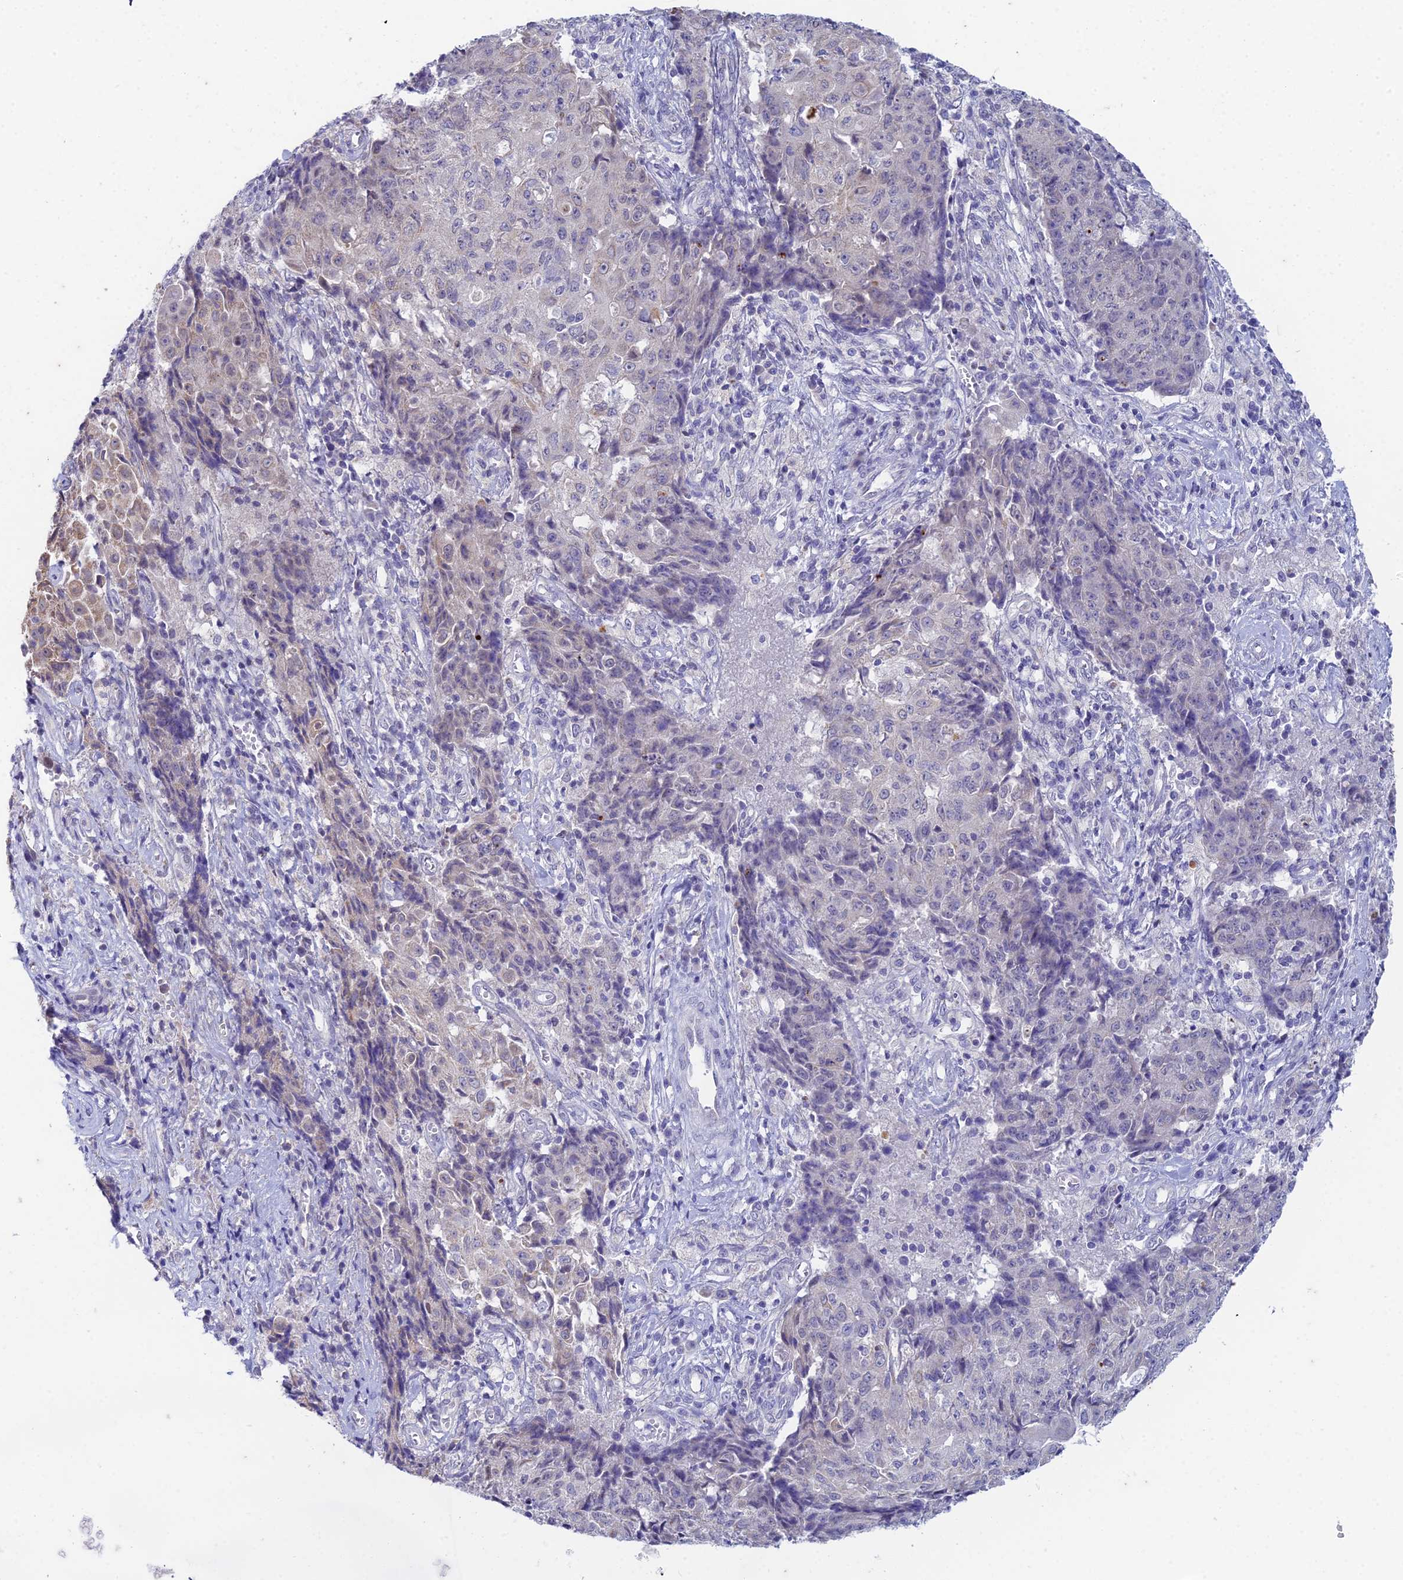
{"staining": {"intensity": "negative", "quantity": "none", "location": "none"}, "tissue": "ovarian cancer", "cell_type": "Tumor cells", "image_type": "cancer", "snomed": [{"axis": "morphology", "description": "Carcinoma, endometroid"}, {"axis": "topography", "description": "Ovary"}], "caption": "A high-resolution photomicrograph shows immunohistochemistry staining of endometroid carcinoma (ovarian), which reveals no significant positivity in tumor cells.", "gene": "EEF2KMT", "patient": {"sex": "female", "age": 42}}